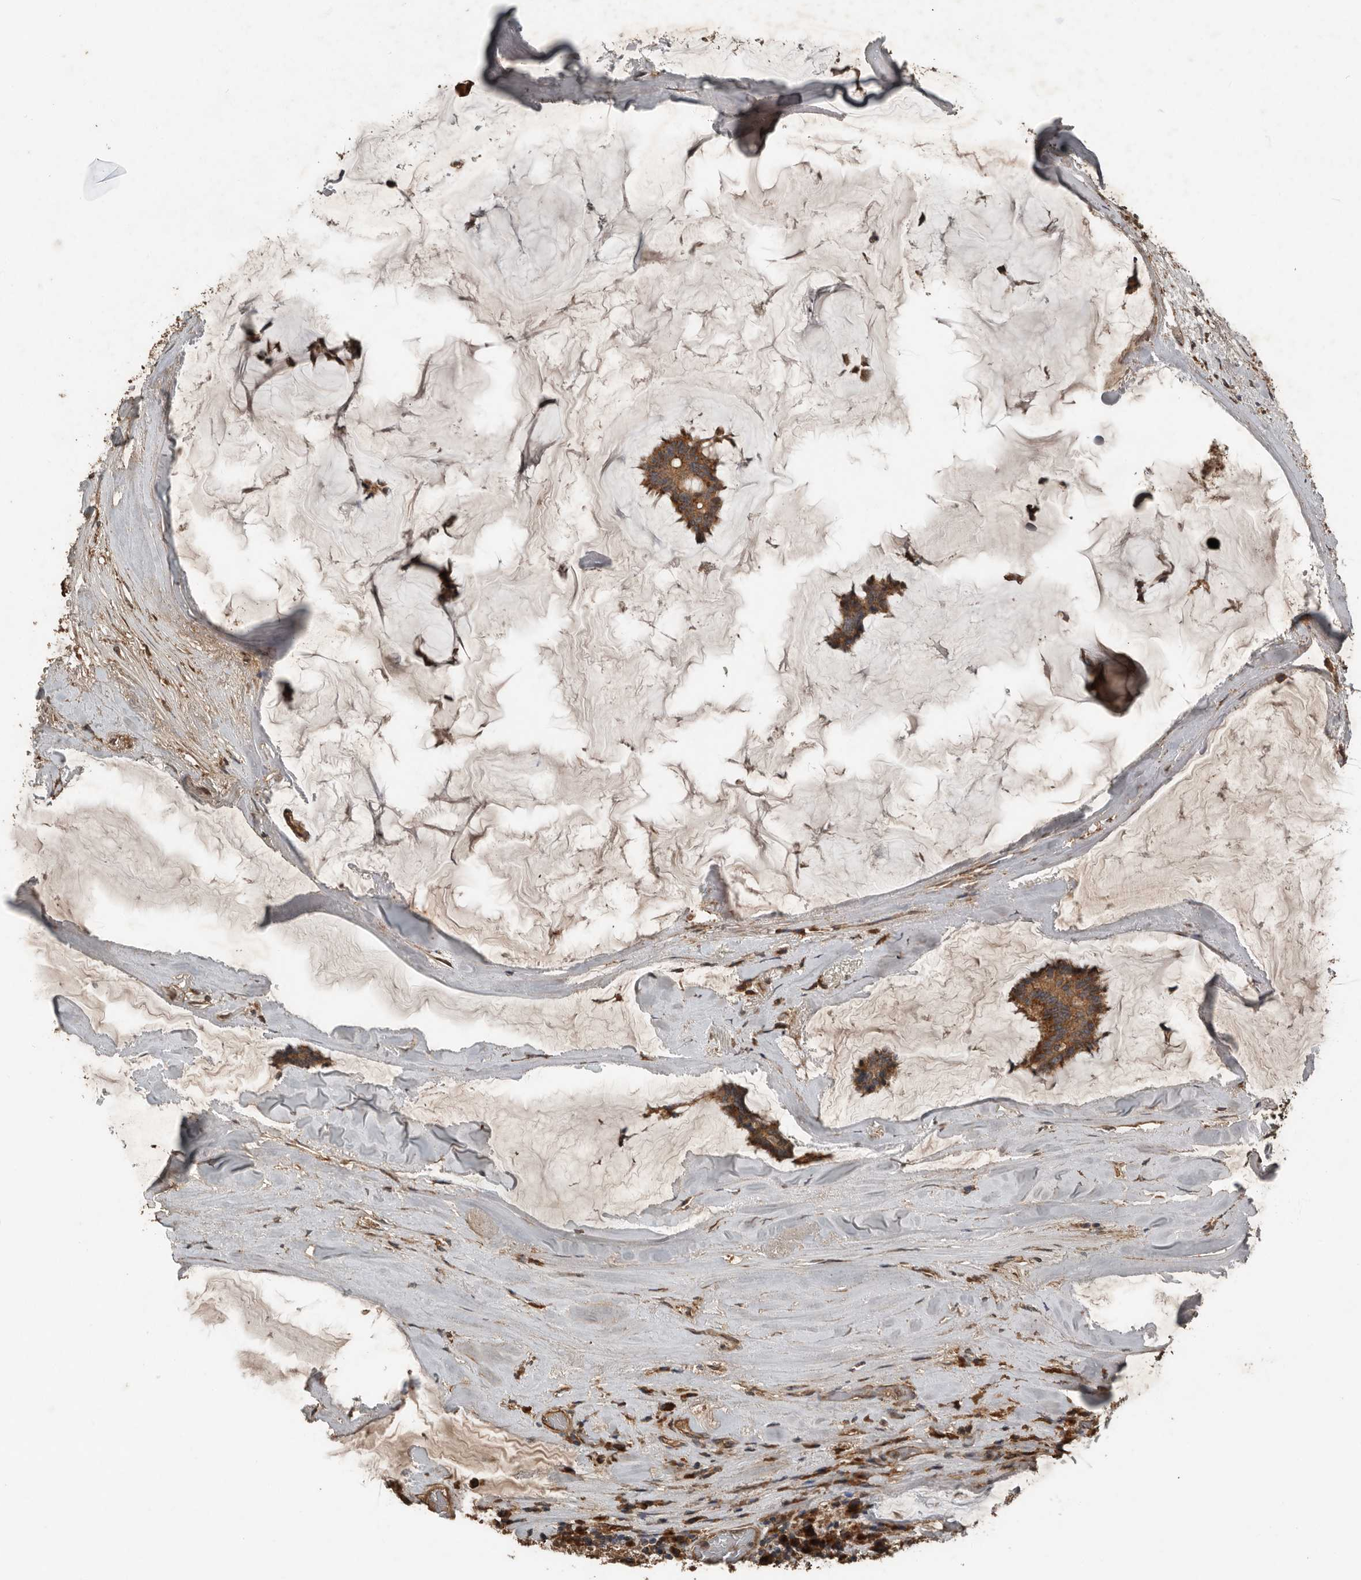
{"staining": {"intensity": "strong", "quantity": ">75%", "location": "cytoplasmic/membranous"}, "tissue": "breast cancer", "cell_type": "Tumor cells", "image_type": "cancer", "snomed": [{"axis": "morphology", "description": "Duct carcinoma"}, {"axis": "topography", "description": "Breast"}], "caption": "Immunohistochemistry (IHC) staining of breast cancer, which displays high levels of strong cytoplasmic/membranous staining in approximately >75% of tumor cells indicating strong cytoplasmic/membranous protein staining. The staining was performed using DAB (3,3'-diaminobenzidine) (brown) for protein detection and nuclei were counterstained in hematoxylin (blue).", "gene": "RNF207", "patient": {"sex": "female", "age": 93}}